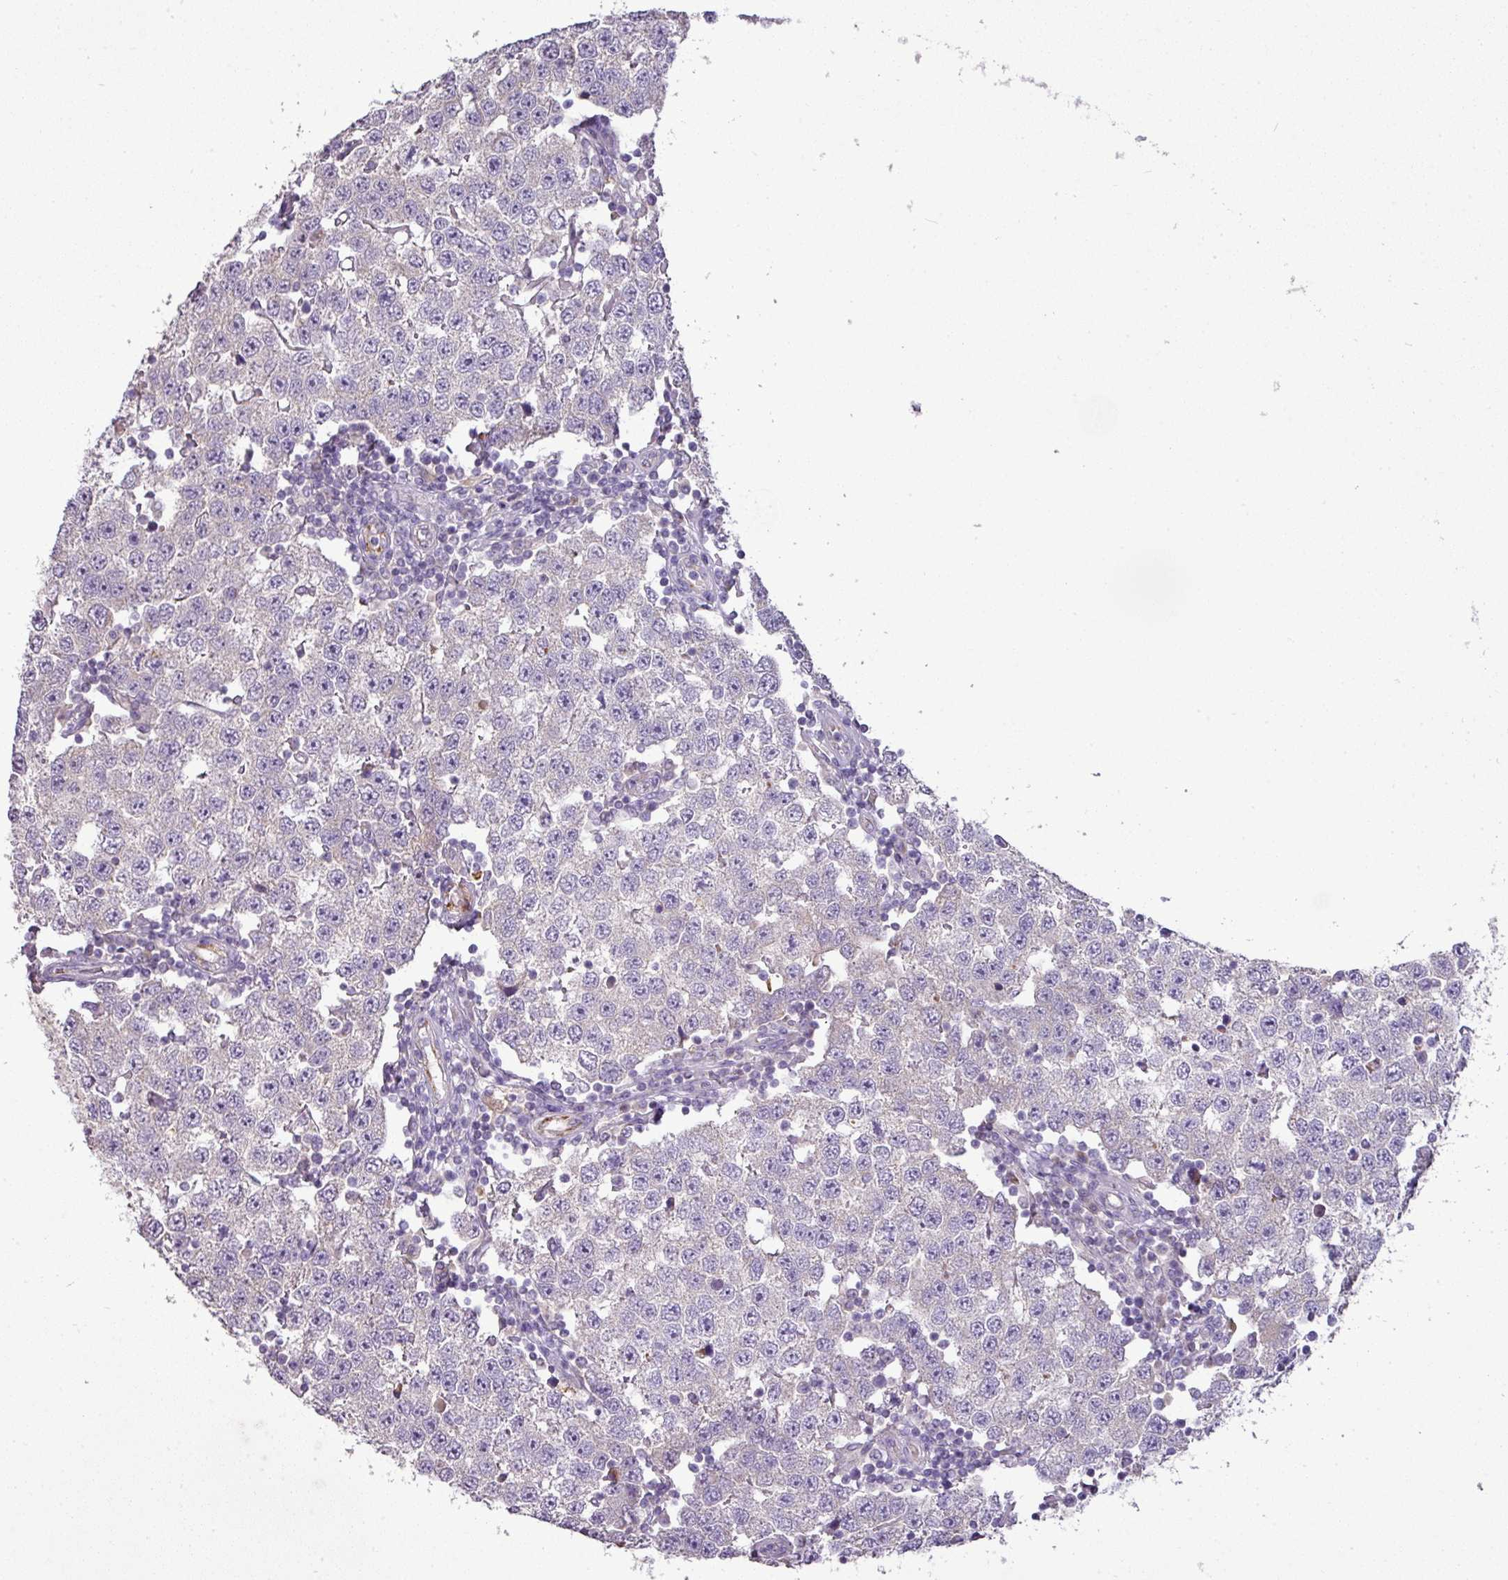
{"staining": {"intensity": "negative", "quantity": "none", "location": "none"}, "tissue": "testis cancer", "cell_type": "Tumor cells", "image_type": "cancer", "snomed": [{"axis": "morphology", "description": "Seminoma, NOS"}, {"axis": "topography", "description": "Testis"}], "caption": "Tumor cells show no significant positivity in seminoma (testis).", "gene": "BRINP2", "patient": {"sex": "male", "age": 34}}